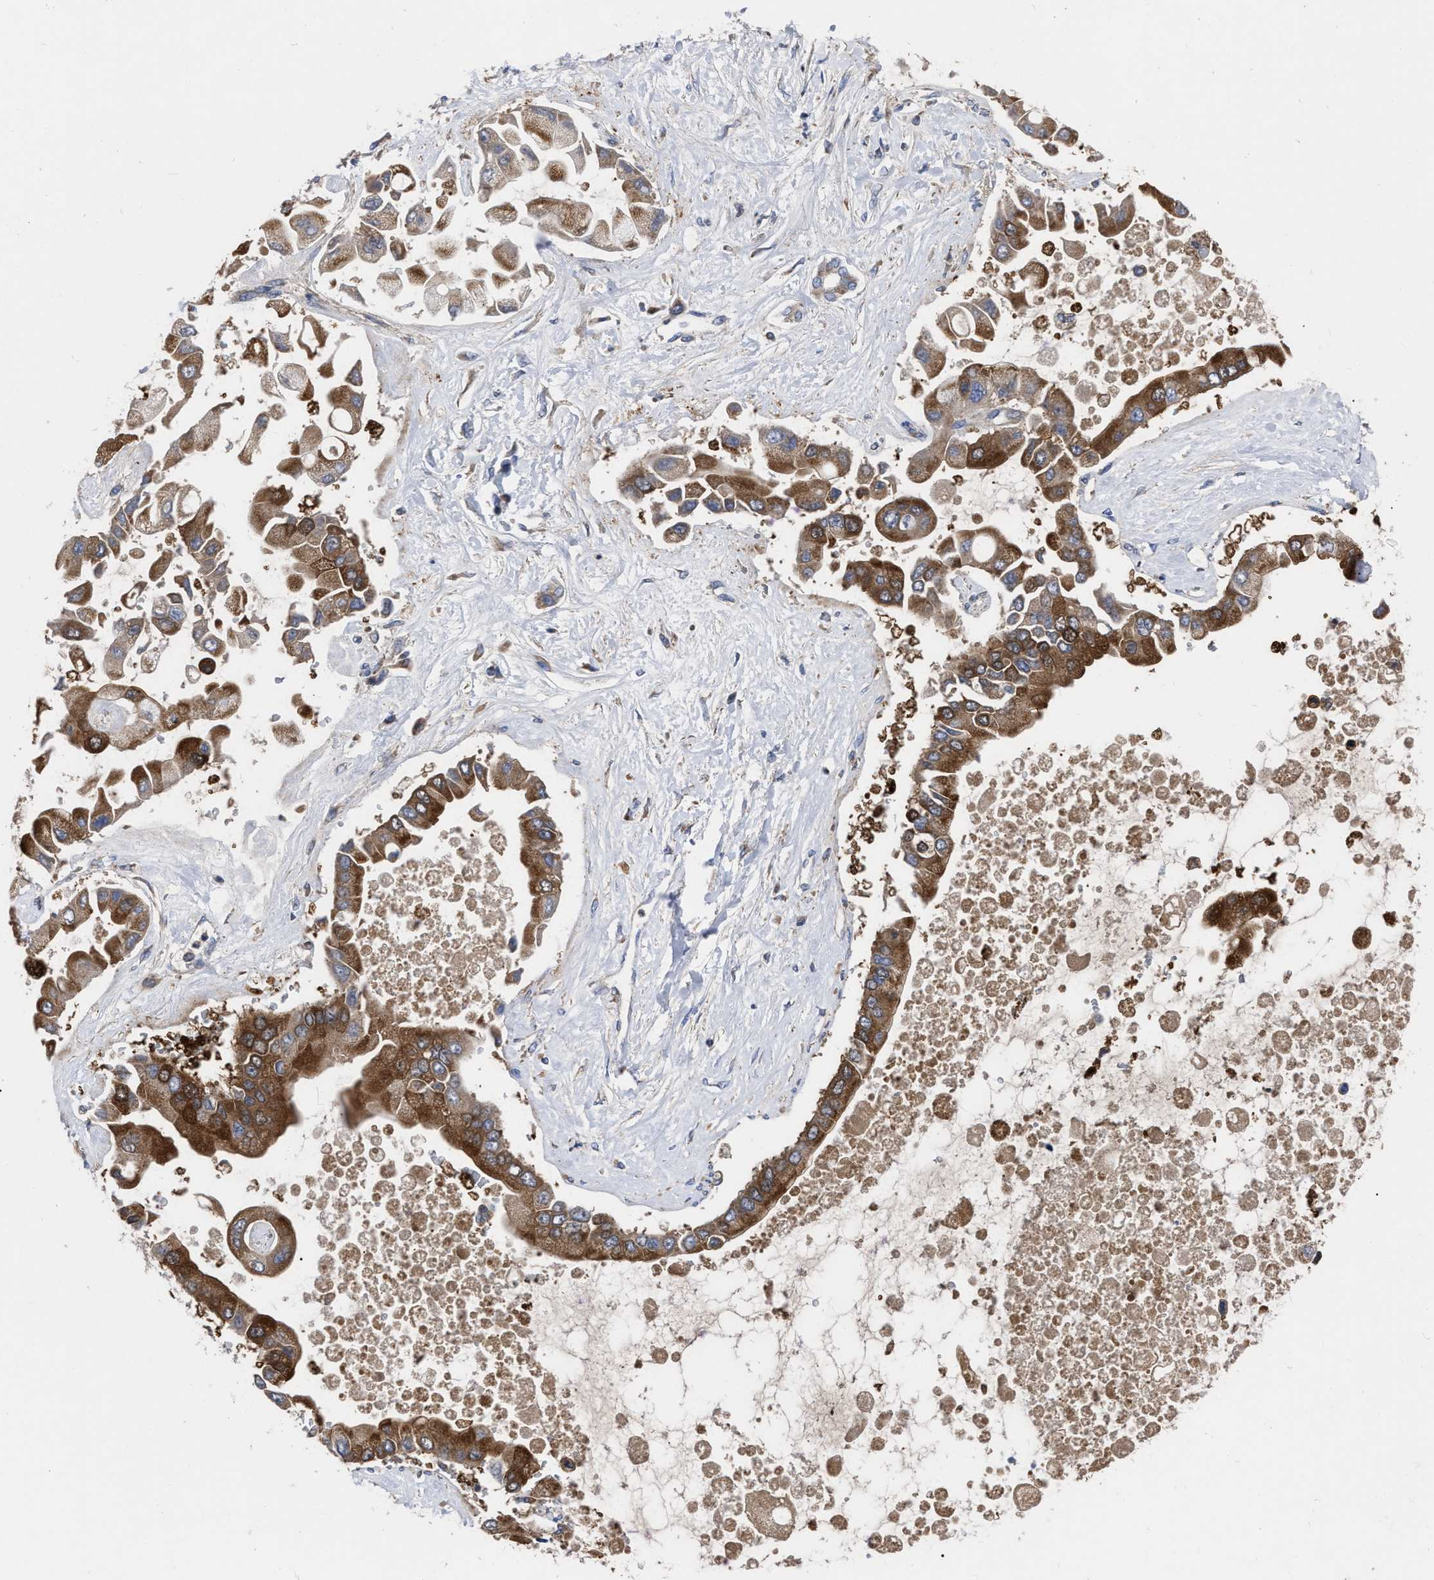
{"staining": {"intensity": "strong", "quantity": ">75%", "location": "cytoplasmic/membranous"}, "tissue": "liver cancer", "cell_type": "Tumor cells", "image_type": "cancer", "snomed": [{"axis": "morphology", "description": "Cholangiocarcinoma"}, {"axis": "topography", "description": "Liver"}], "caption": "Approximately >75% of tumor cells in cholangiocarcinoma (liver) reveal strong cytoplasmic/membranous protein positivity as visualized by brown immunohistochemical staining.", "gene": "CDKN2C", "patient": {"sex": "male", "age": 50}}